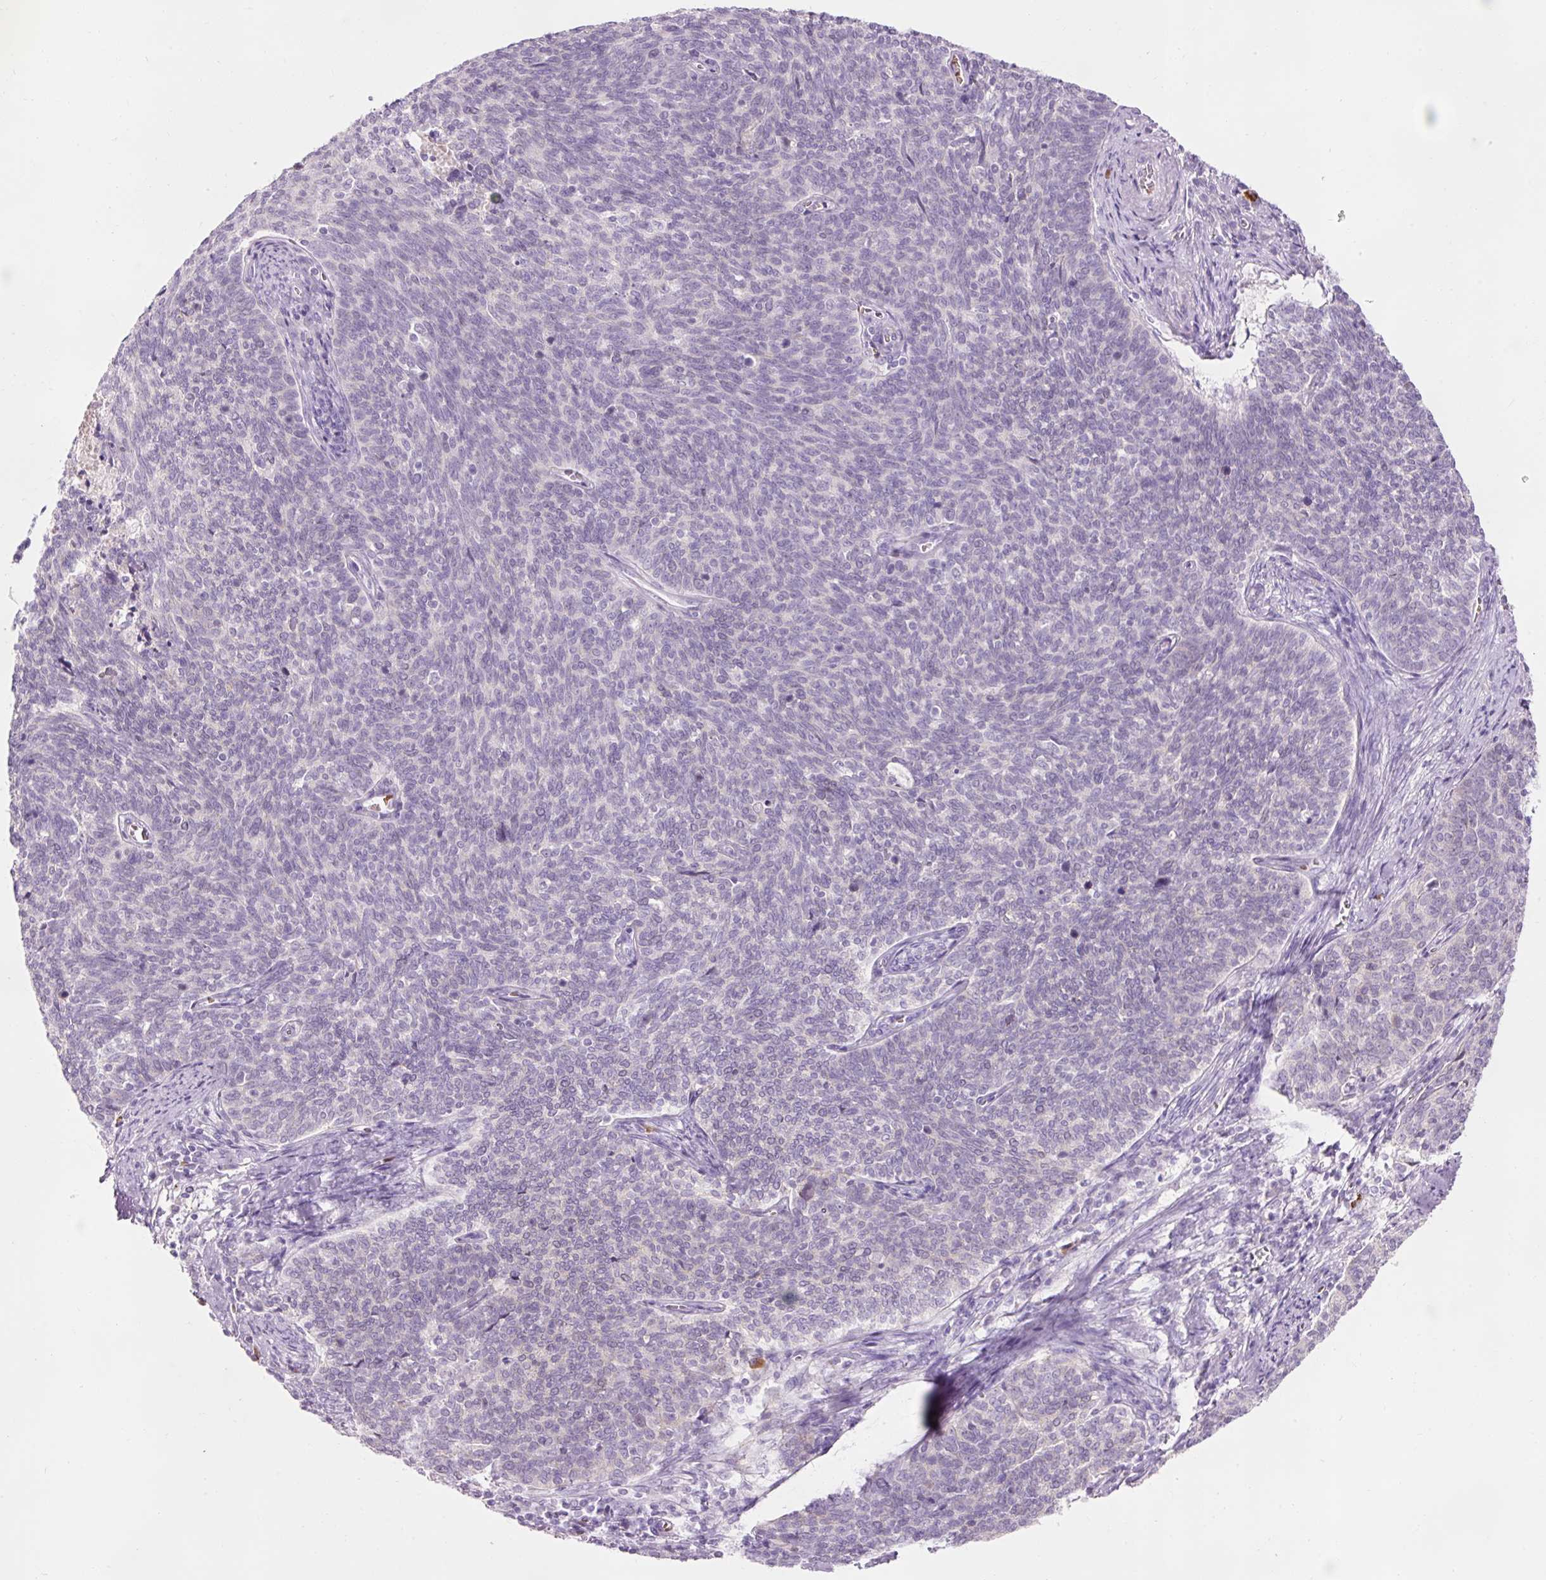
{"staining": {"intensity": "negative", "quantity": "none", "location": "none"}, "tissue": "cervical cancer", "cell_type": "Tumor cells", "image_type": "cancer", "snomed": [{"axis": "morphology", "description": "Squamous cell carcinoma, NOS"}, {"axis": "topography", "description": "Cervix"}], "caption": "Squamous cell carcinoma (cervical) stained for a protein using immunohistochemistry exhibits no expression tumor cells.", "gene": "DHRS11", "patient": {"sex": "female", "age": 39}}